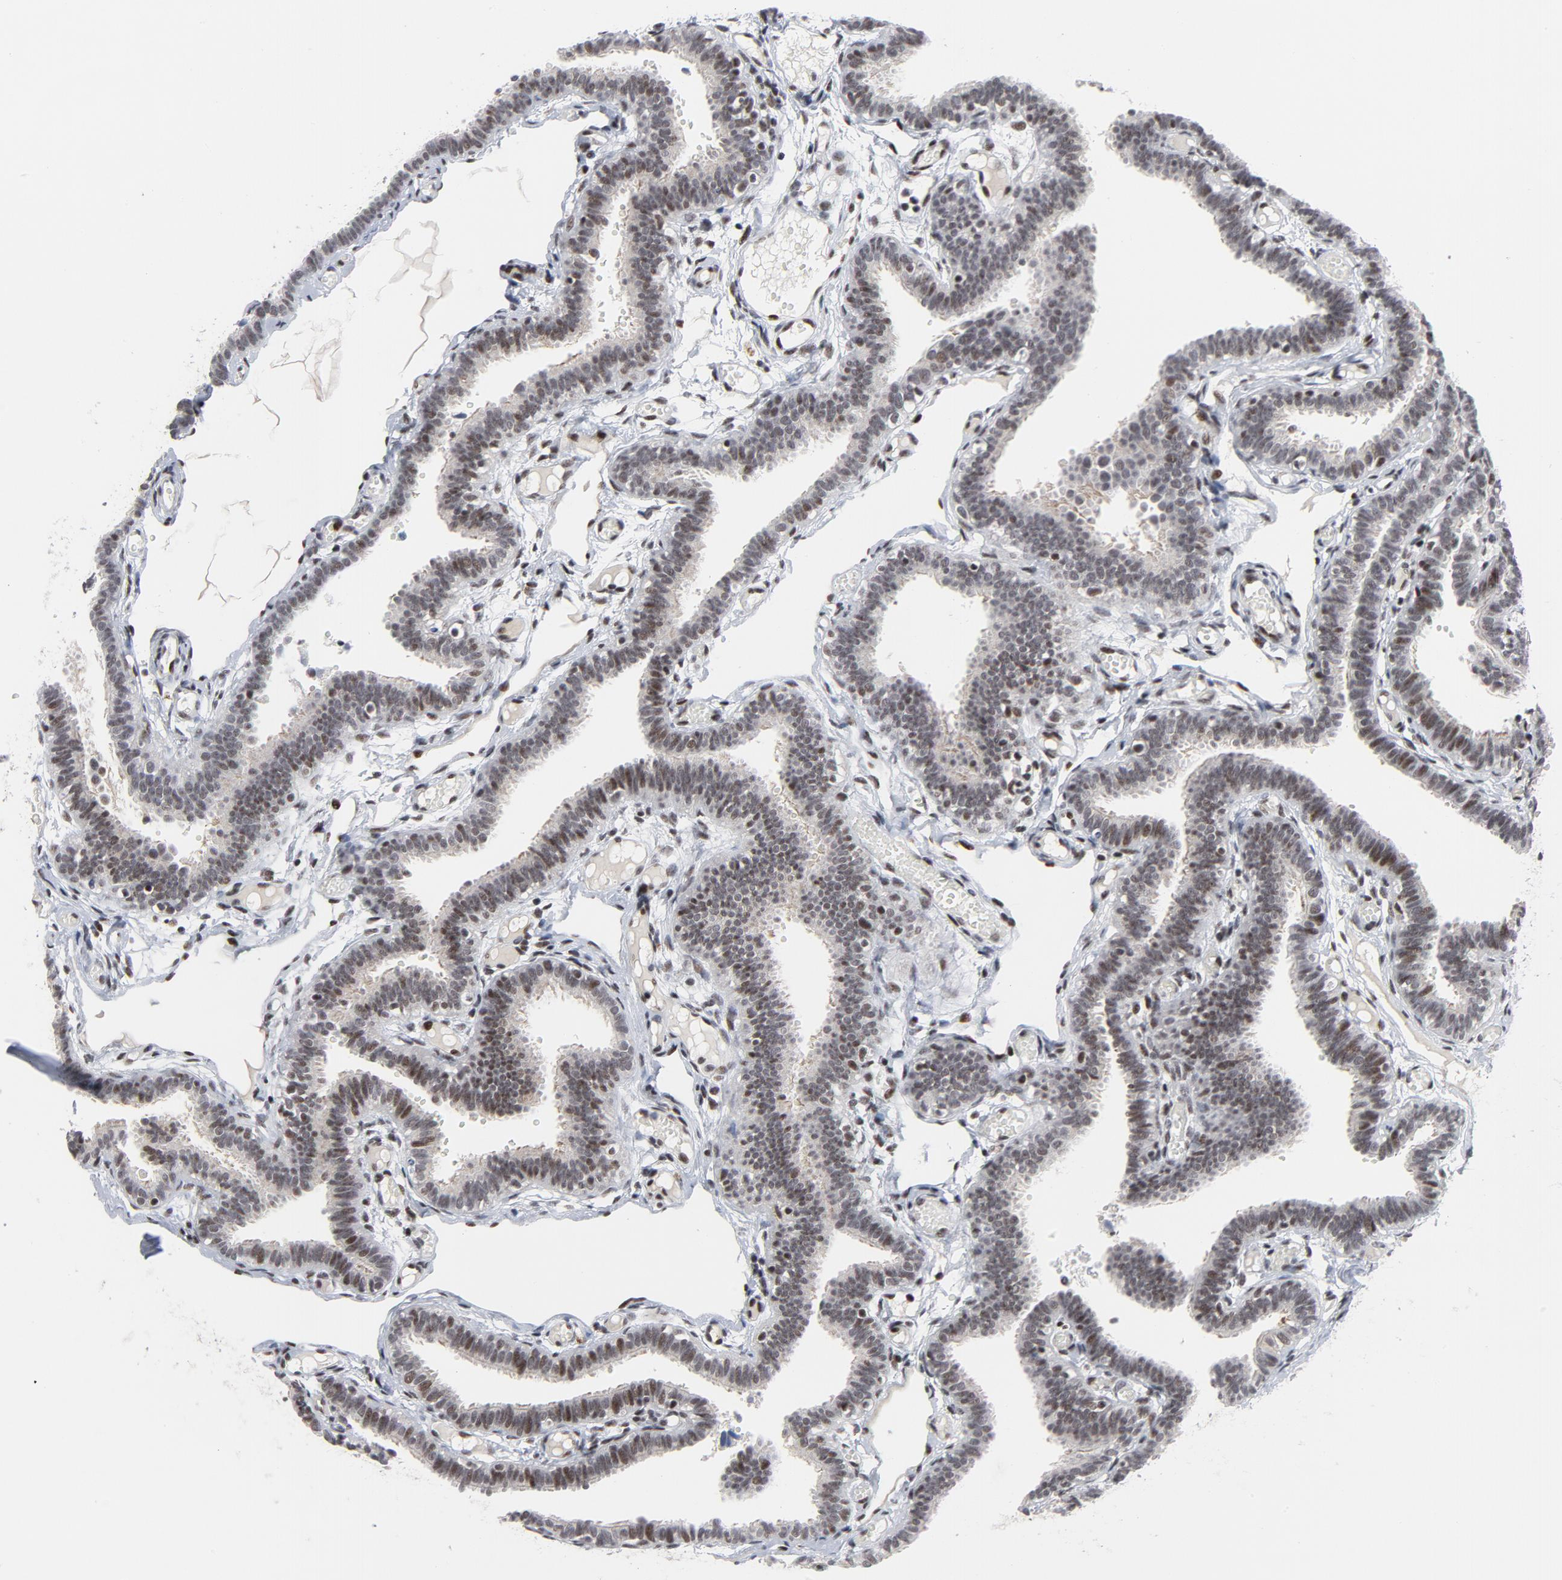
{"staining": {"intensity": "weak", "quantity": "25%-75%", "location": "nuclear"}, "tissue": "fallopian tube", "cell_type": "Glandular cells", "image_type": "normal", "snomed": [{"axis": "morphology", "description": "Normal tissue, NOS"}, {"axis": "topography", "description": "Fallopian tube"}], "caption": "IHC staining of benign fallopian tube, which reveals low levels of weak nuclear positivity in approximately 25%-75% of glandular cells indicating weak nuclear protein expression. The staining was performed using DAB (brown) for protein detection and nuclei were counterstained in hematoxylin (blue).", "gene": "GABPA", "patient": {"sex": "female", "age": 29}}